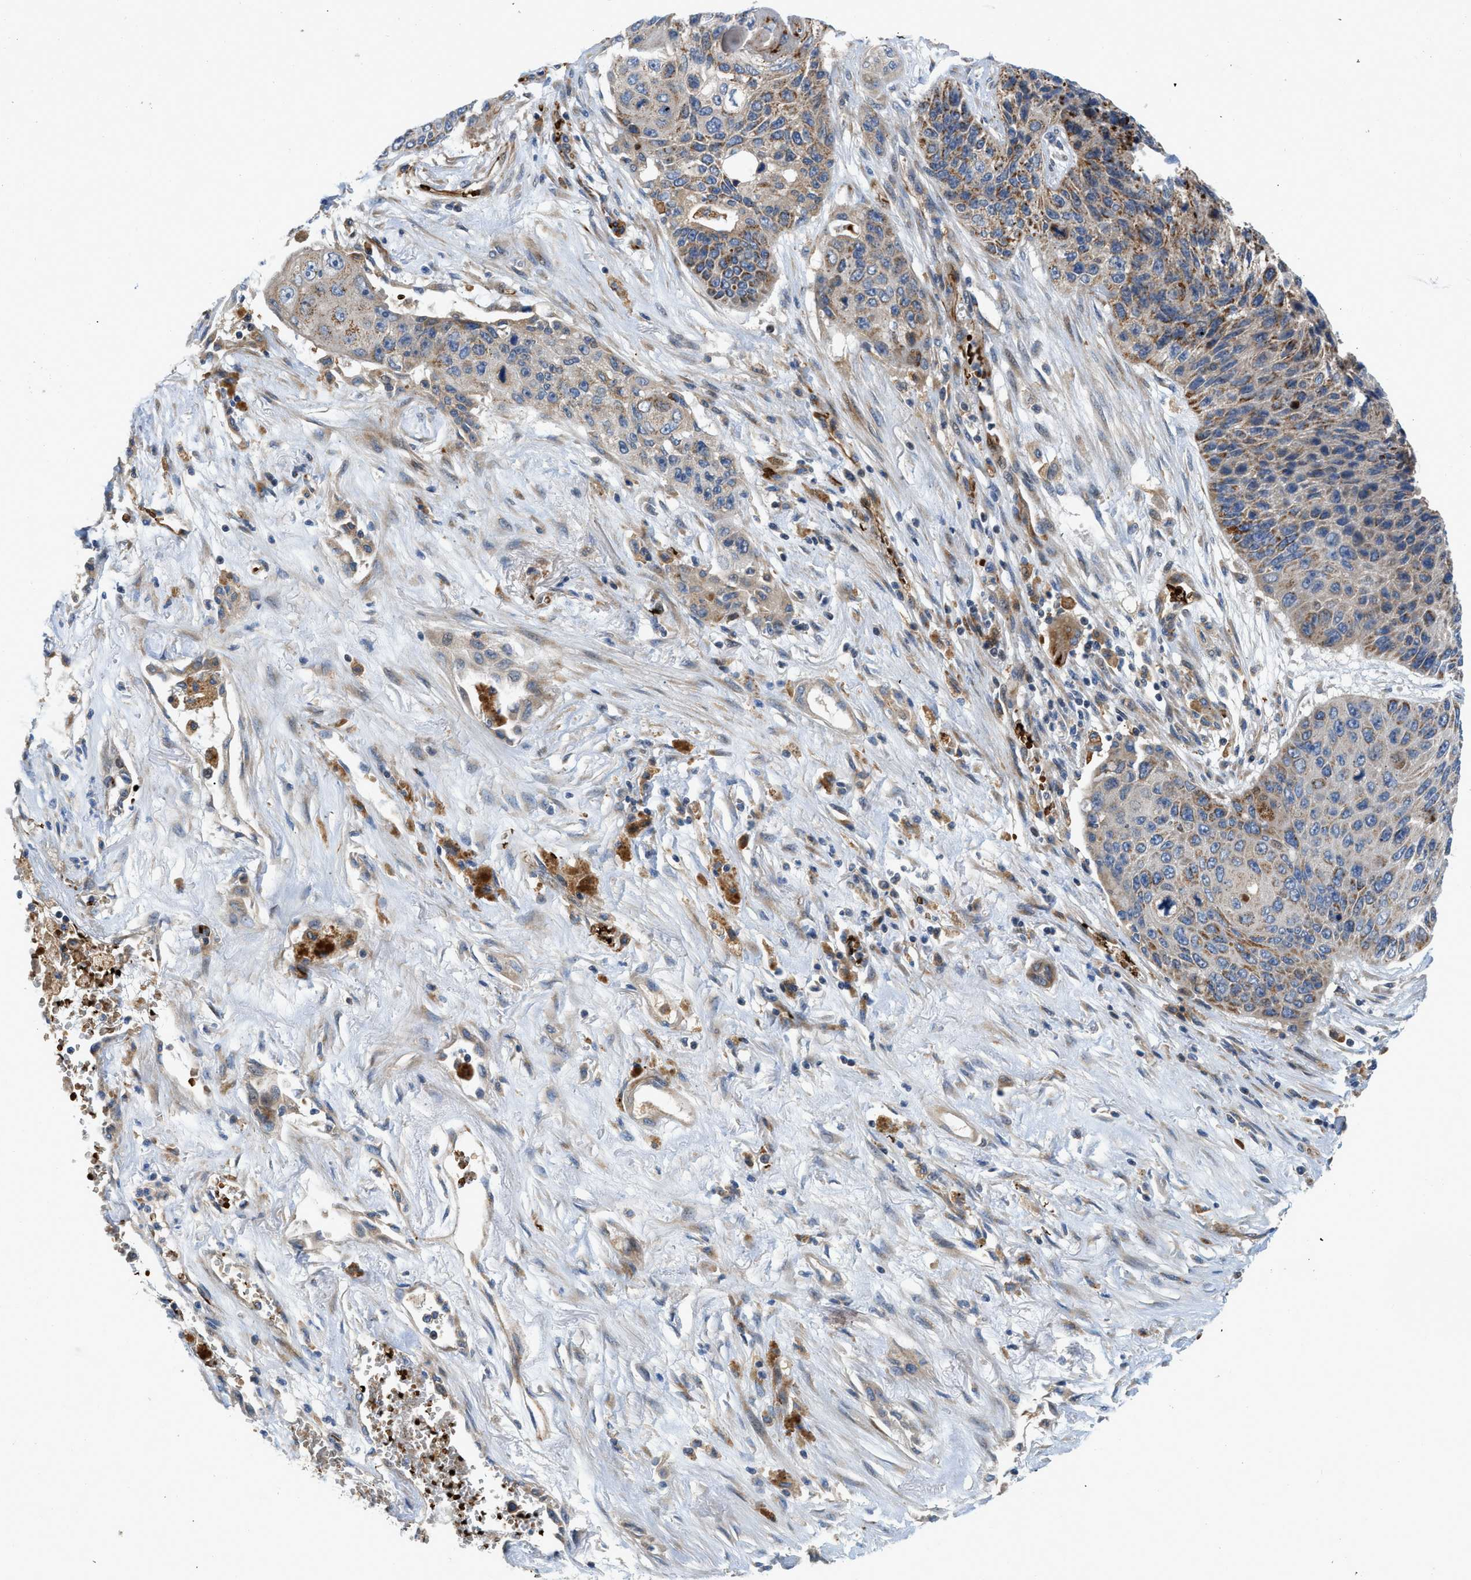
{"staining": {"intensity": "weak", "quantity": "<25%", "location": "cytoplasmic/membranous"}, "tissue": "lung cancer", "cell_type": "Tumor cells", "image_type": "cancer", "snomed": [{"axis": "morphology", "description": "Squamous cell carcinoma, NOS"}, {"axis": "topography", "description": "Lung"}], "caption": "An image of human lung cancer (squamous cell carcinoma) is negative for staining in tumor cells.", "gene": "ZNF831", "patient": {"sex": "male", "age": 61}}